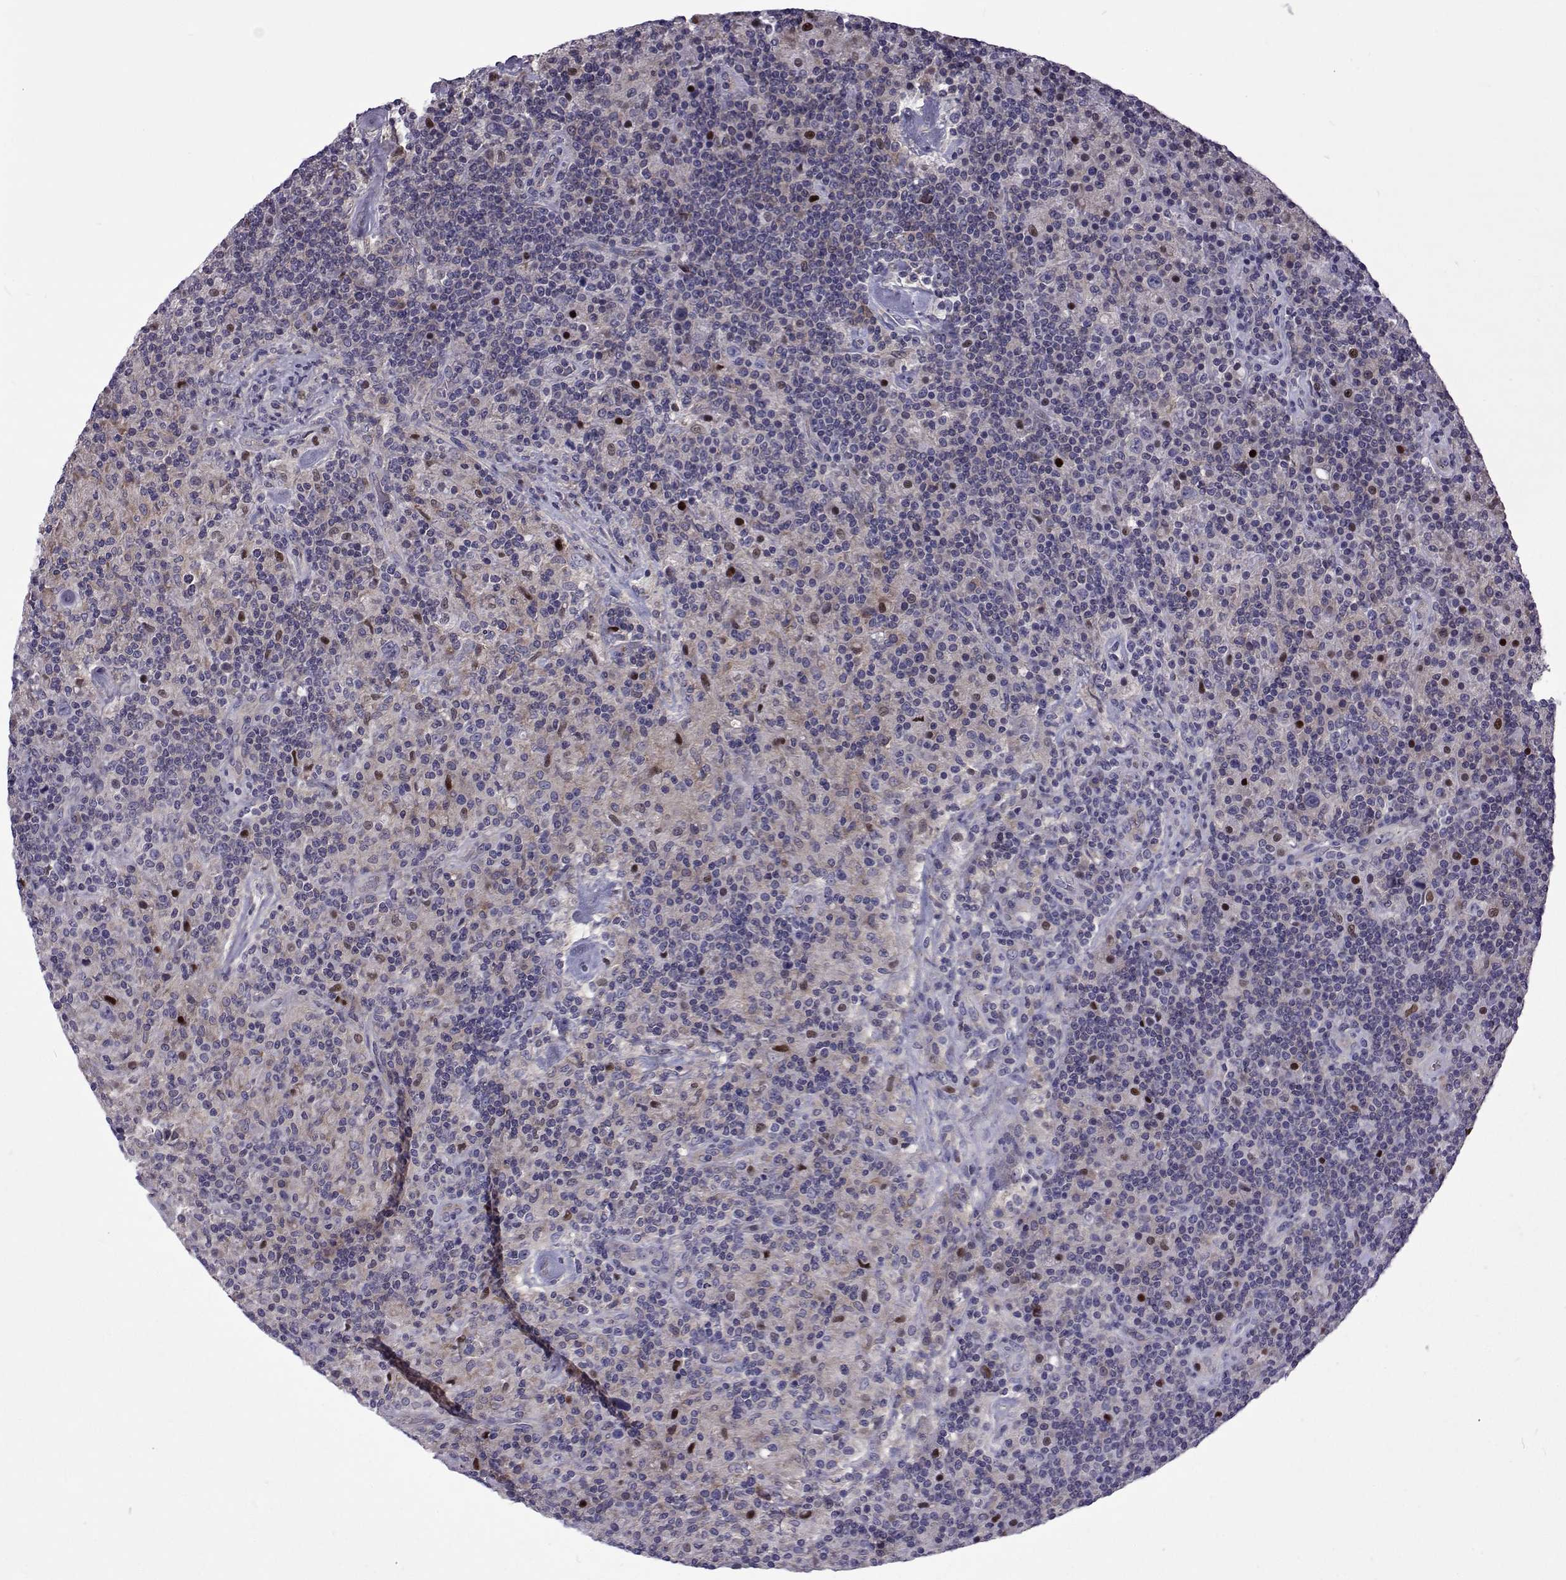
{"staining": {"intensity": "negative", "quantity": "none", "location": "none"}, "tissue": "lymphoma", "cell_type": "Tumor cells", "image_type": "cancer", "snomed": [{"axis": "morphology", "description": "Hodgkin's disease, NOS"}, {"axis": "topography", "description": "Lymph node"}], "caption": "DAB immunohistochemical staining of human Hodgkin's disease reveals no significant expression in tumor cells.", "gene": "TCF15", "patient": {"sex": "male", "age": 70}}